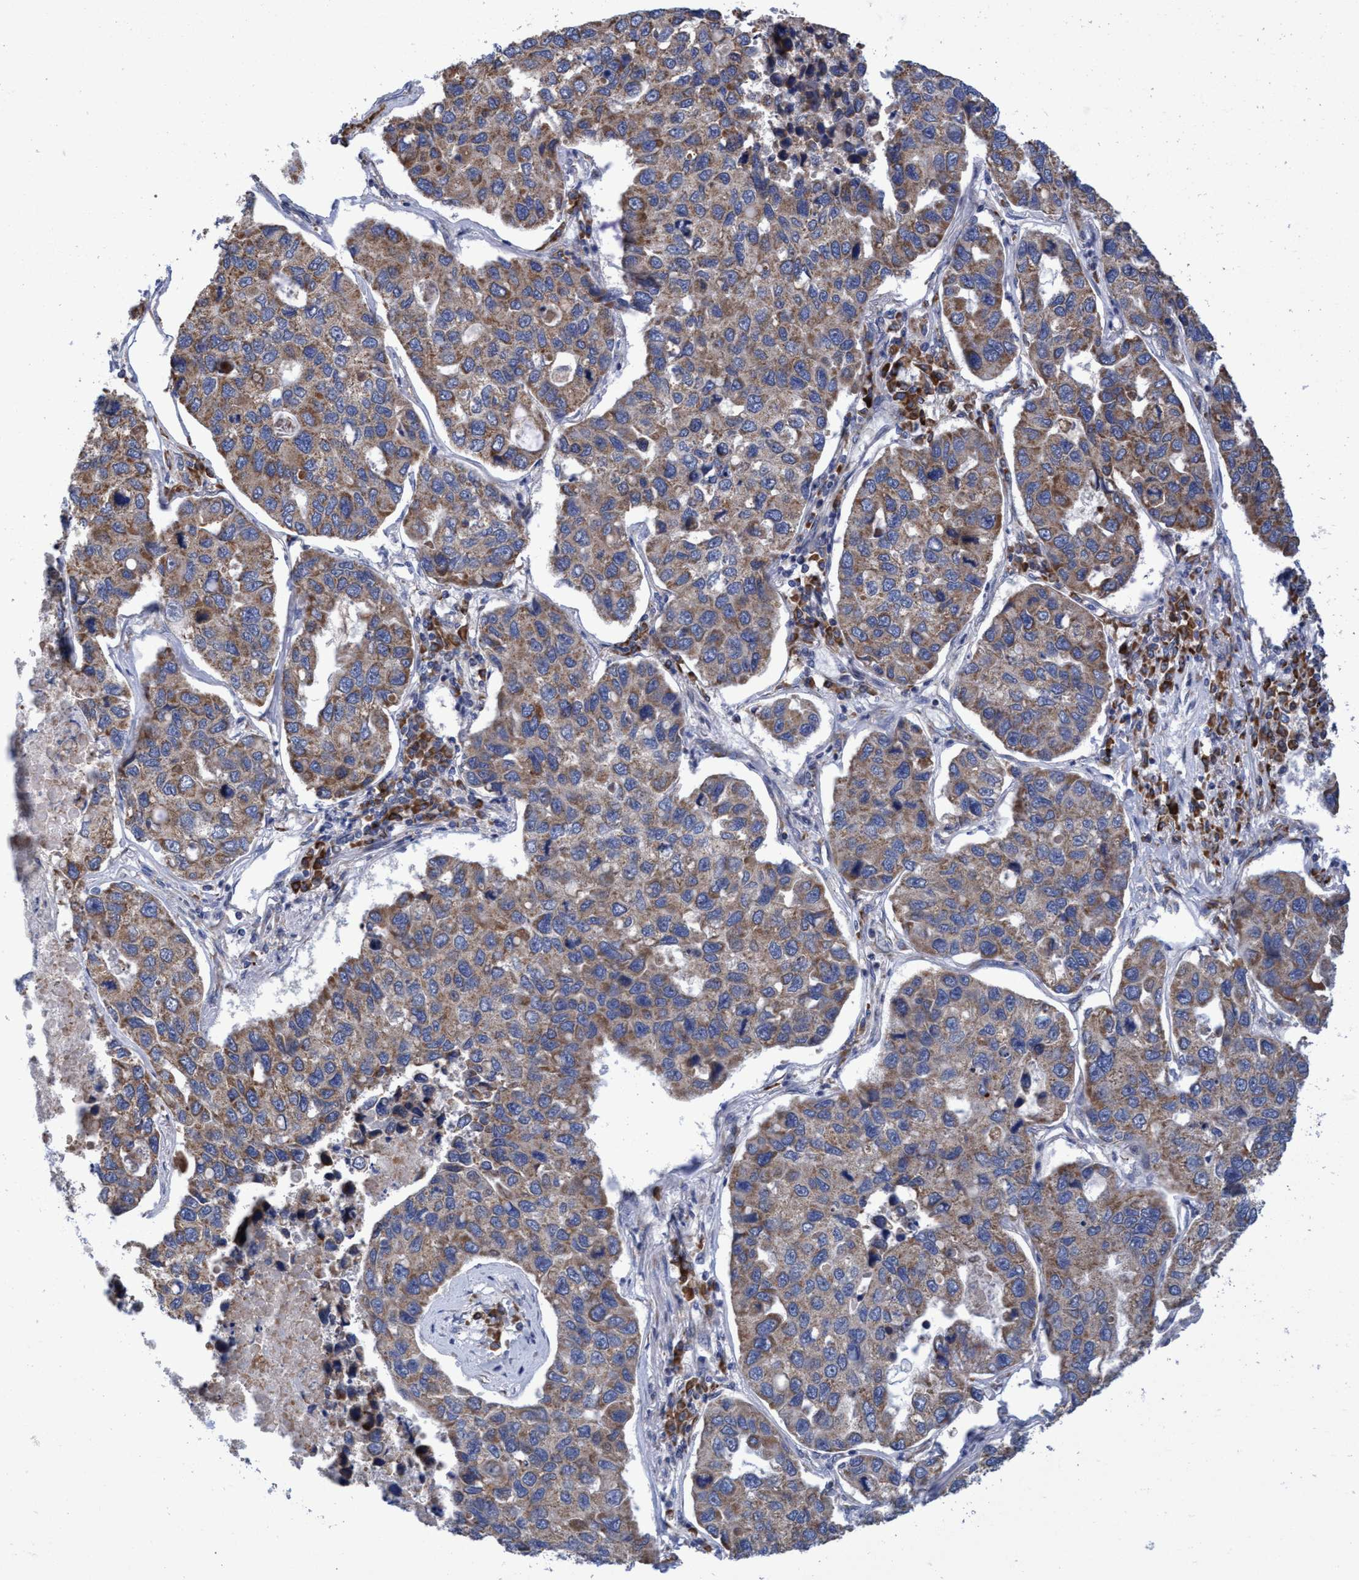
{"staining": {"intensity": "moderate", "quantity": ">75%", "location": "cytoplasmic/membranous"}, "tissue": "lung cancer", "cell_type": "Tumor cells", "image_type": "cancer", "snomed": [{"axis": "morphology", "description": "Adenocarcinoma, NOS"}, {"axis": "topography", "description": "Lung"}], "caption": "This is a photomicrograph of immunohistochemistry staining of lung adenocarcinoma, which shows moderate staining in the cytoplasmic/membranous of tumor cells.", "gene": "NAT16", "patient": {"sex": "male", "age": 64}}